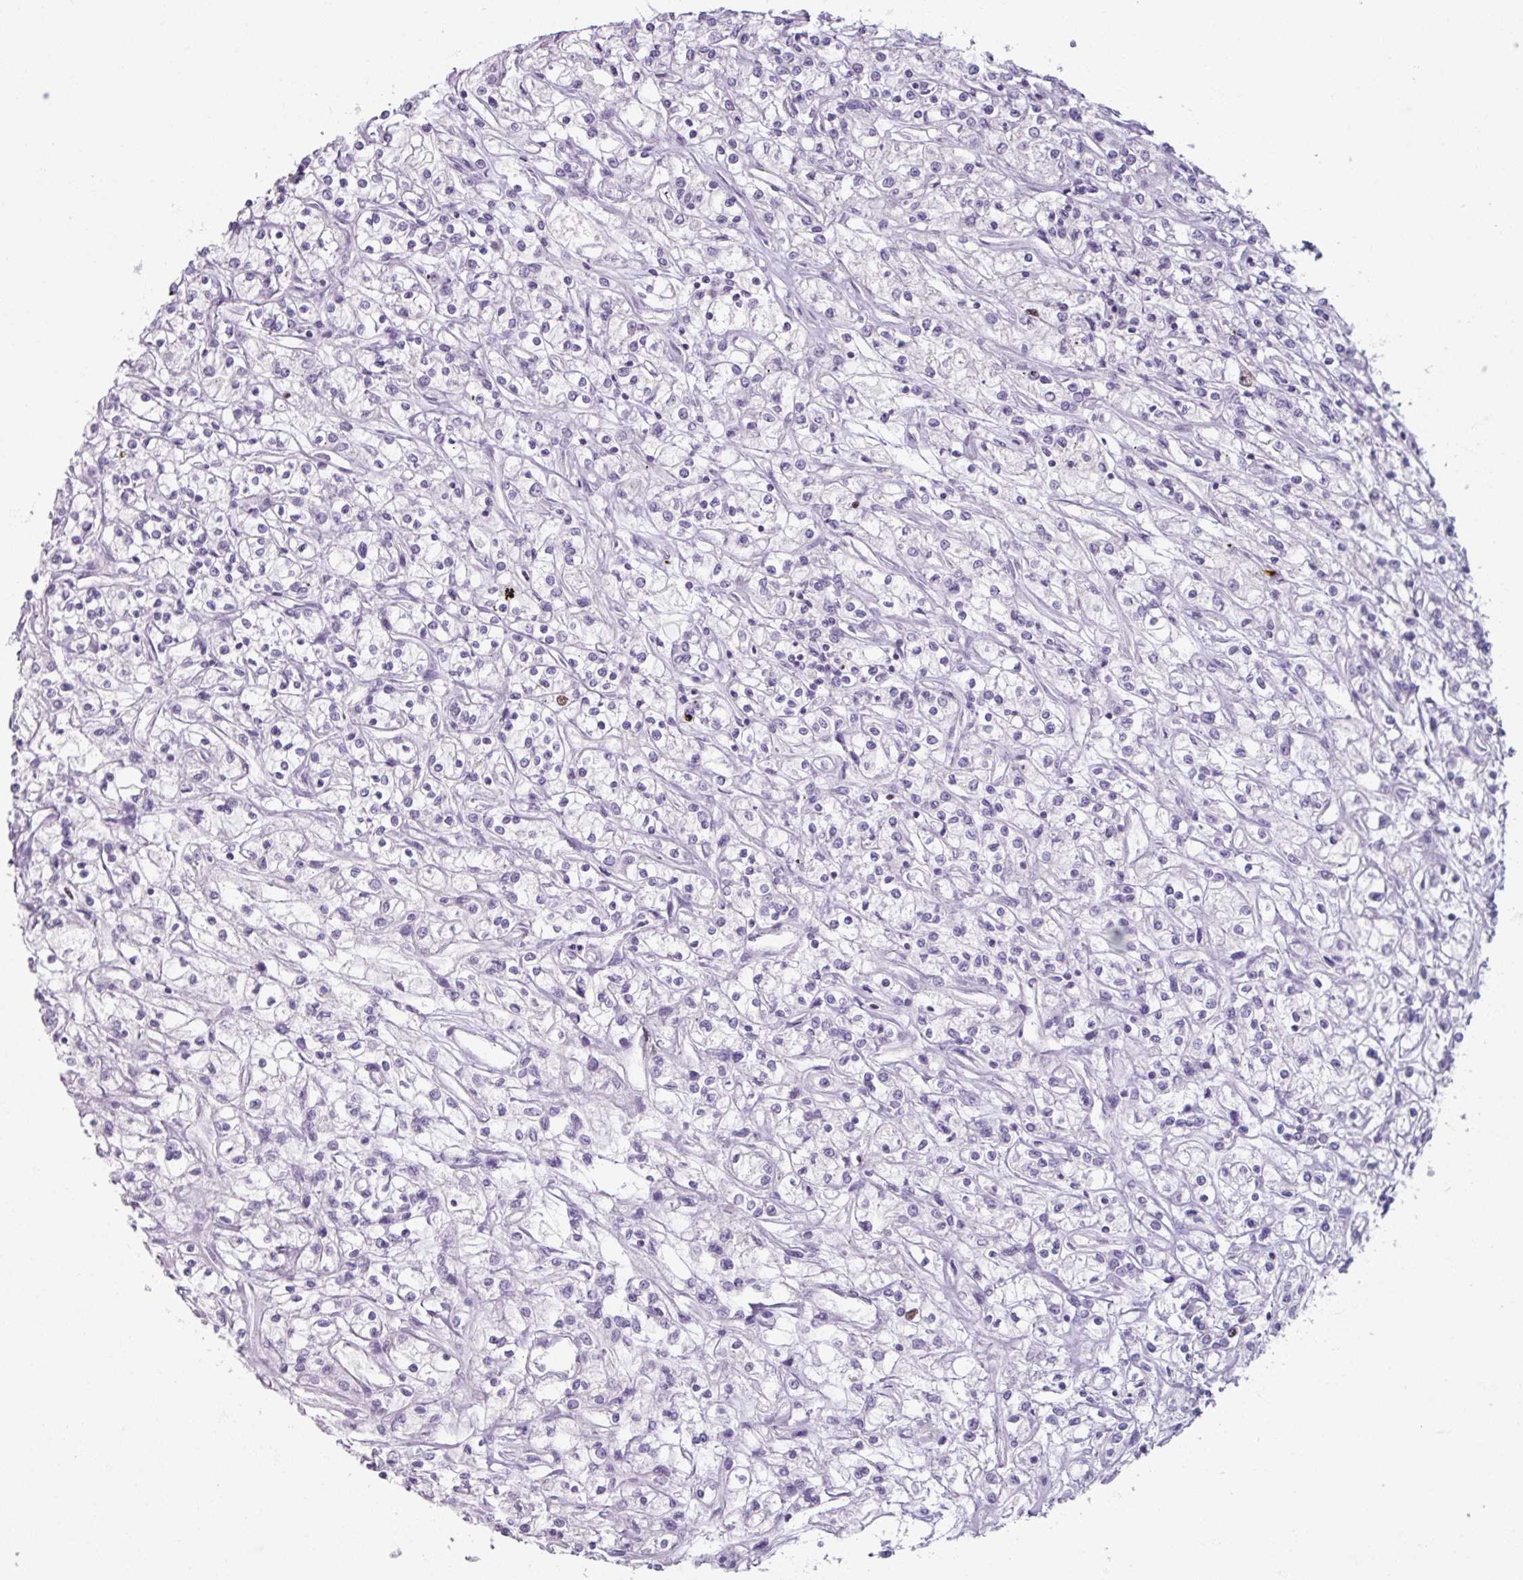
{"staining": {"intensity": "negative", "quantity": "none", "location": "none"}, "tissue": "renal cancer", "cell_type": "Tumor cells", "image_type": "cancer", "snomed": [{"axis": "morphology", "description": "Adenocarcinoma, NOS"}, {"axis": "topography", "description": "Kidney"}], "caption": "This is an immunohistochemistry image of human renal adenocarcinoma. There is no expression in tumor cells.", "gene": "ATAD2", "patient": {"sex": "female", "age": 59}}